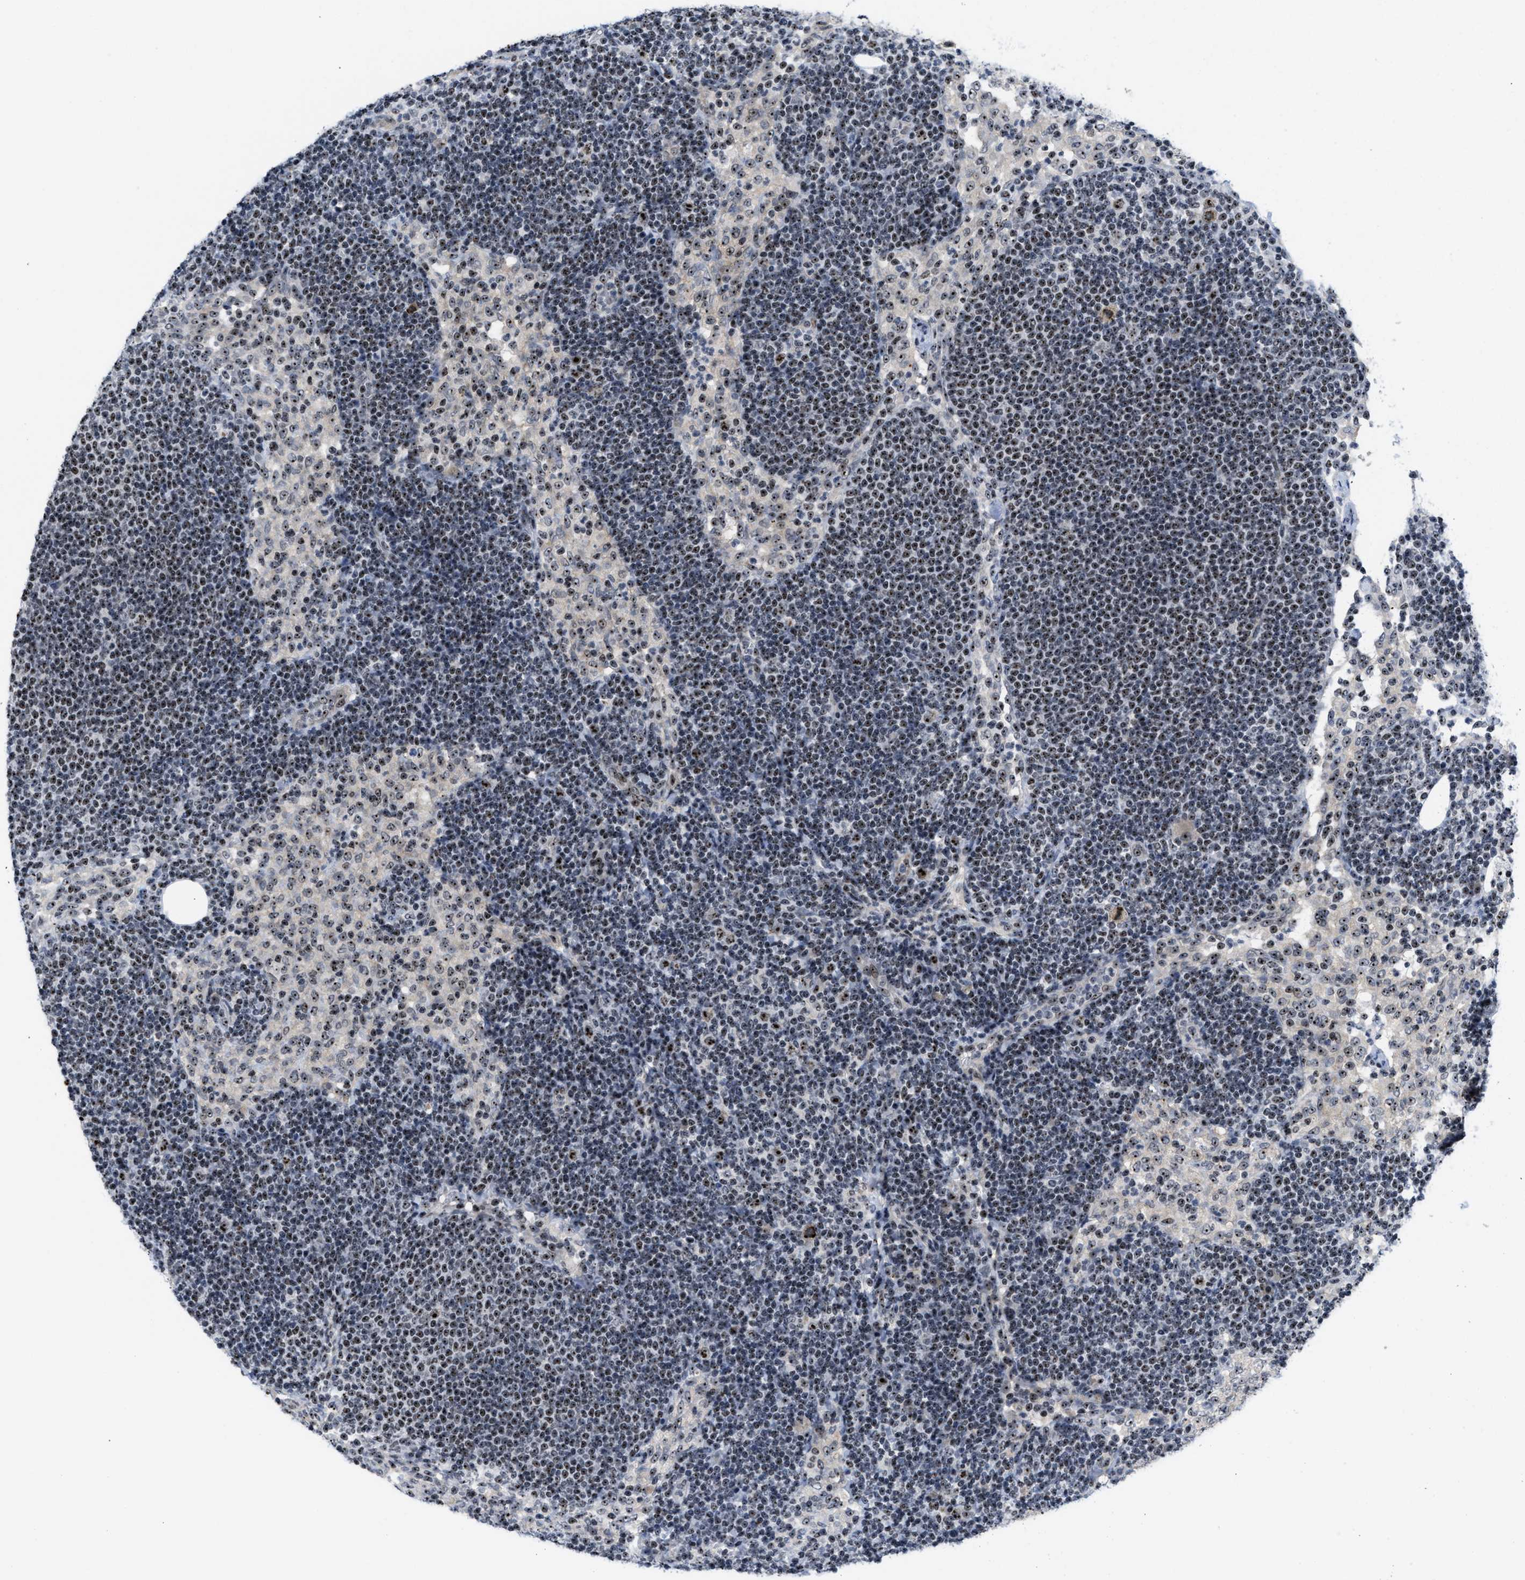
{"staining": {"intensity": "moderate", "quantity": "25%-75%", "location": "nuclear"}, "tissue": "lymph node", "cell_type": "Germinal center cells", "image_type": "normal", "snomed": [{"axis": "morphology", "description": "Normal tissue, NOS"}, {"axis": "morphology", "description": "Carcinoid, malignant, NOS"}, {"axis": "topography", "description": "Lymph node"}], "caption": "This is a micrograph of immunohistochemistry staining of normal lymph node, which shows moderate positivity in the nuclear of germinal center cells.", "gene": "NOP58", "patient": {"sex": "male", "age": 47}}